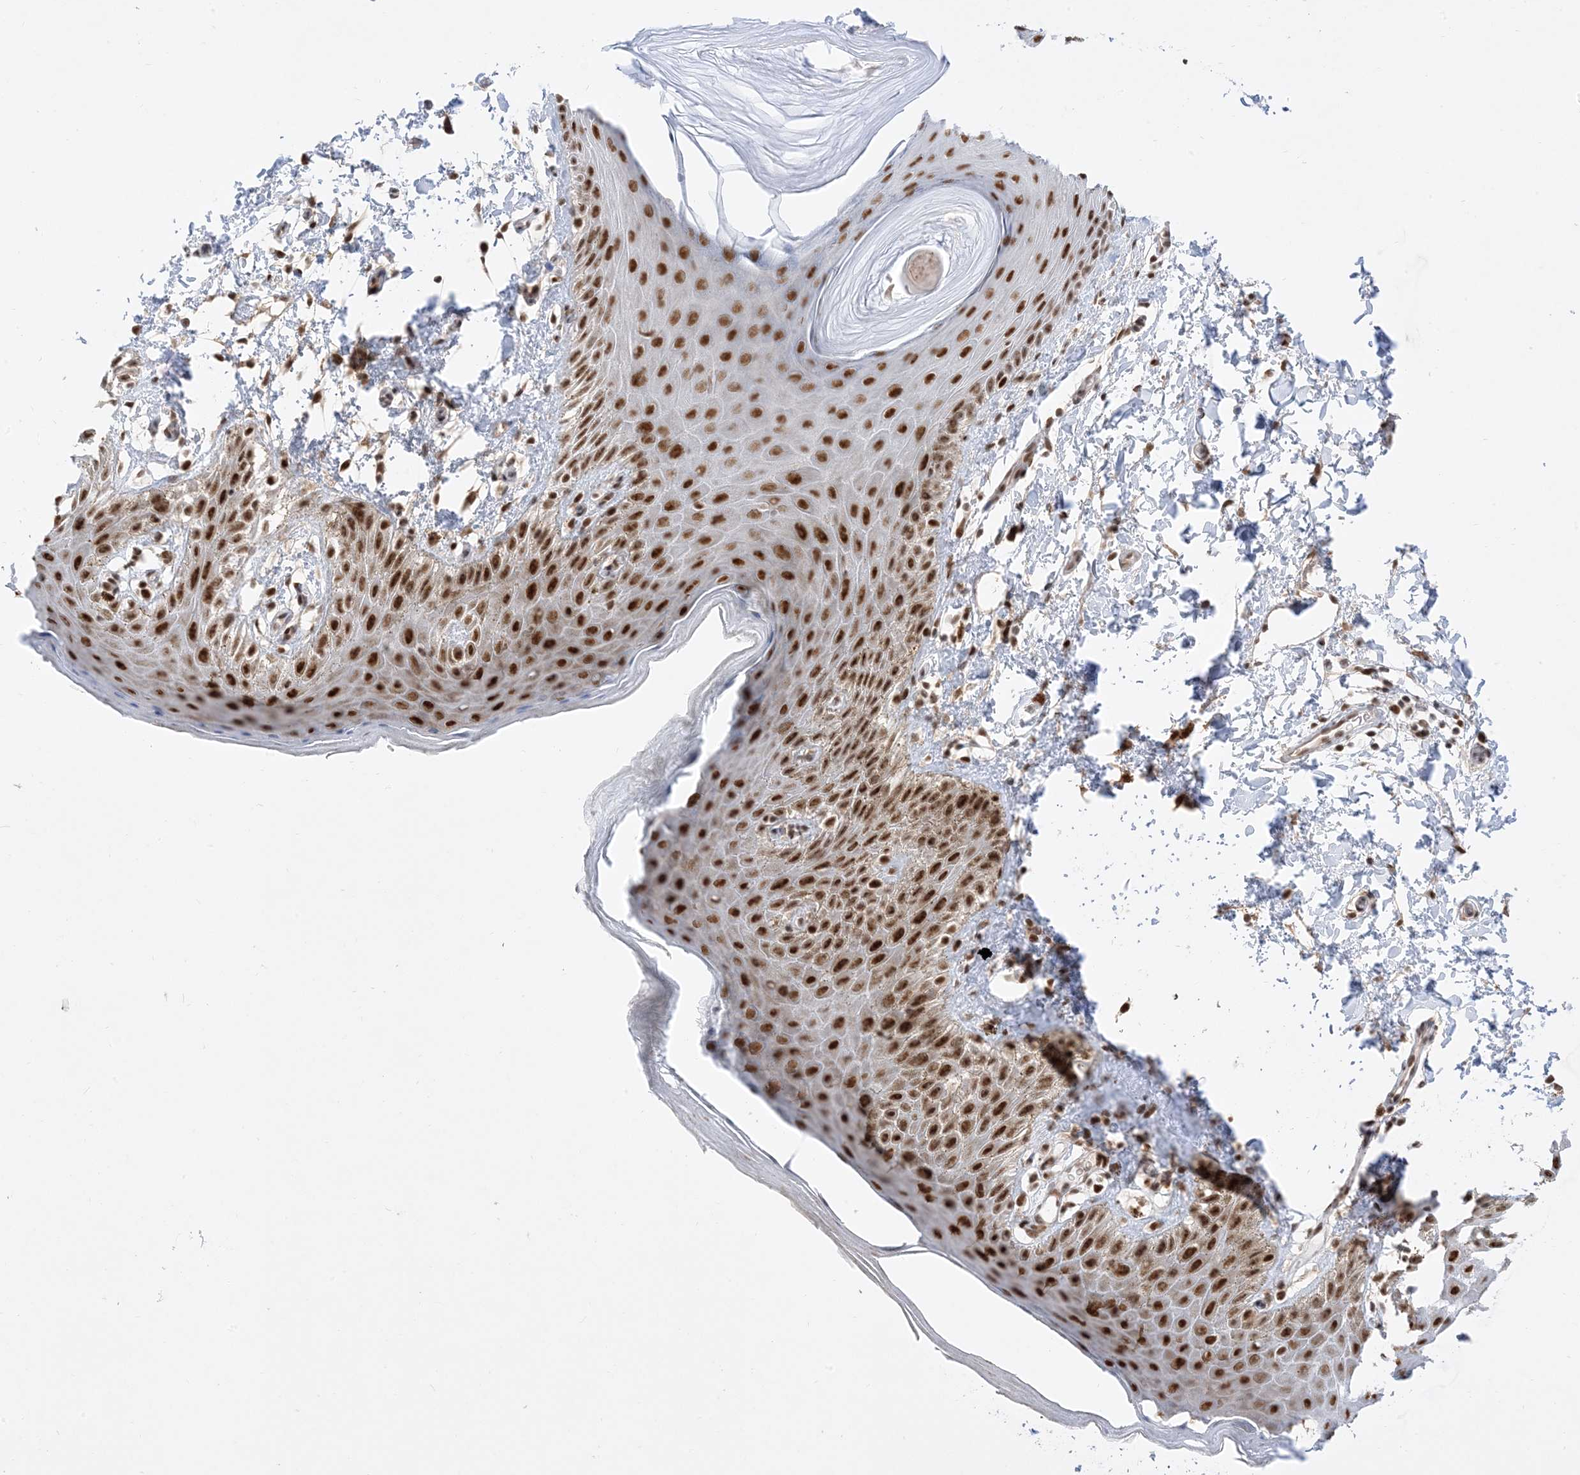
{"staining": {"intensity": "strong", "quantity": ">75%", "location": "nuclear"}, "tissue": "skin", "cell_type": "Epidermal cells", "image_type": "normal", "snomed": [{"axis": "morphology", "description": "Normal tissue, NOS"}, {"axis": "topography", "description": "Anal"}], "caption": "Immunohistochemistry image of unremarkable skin: skin stained using immunohistochemistry demonstrates high levels of strong protein expression localized specifically in the nuclear of epidermal cells, appearing as a nuclear brown color.", "gene": "SF3A3", "patient": {"sex": "male", "age": 44}}